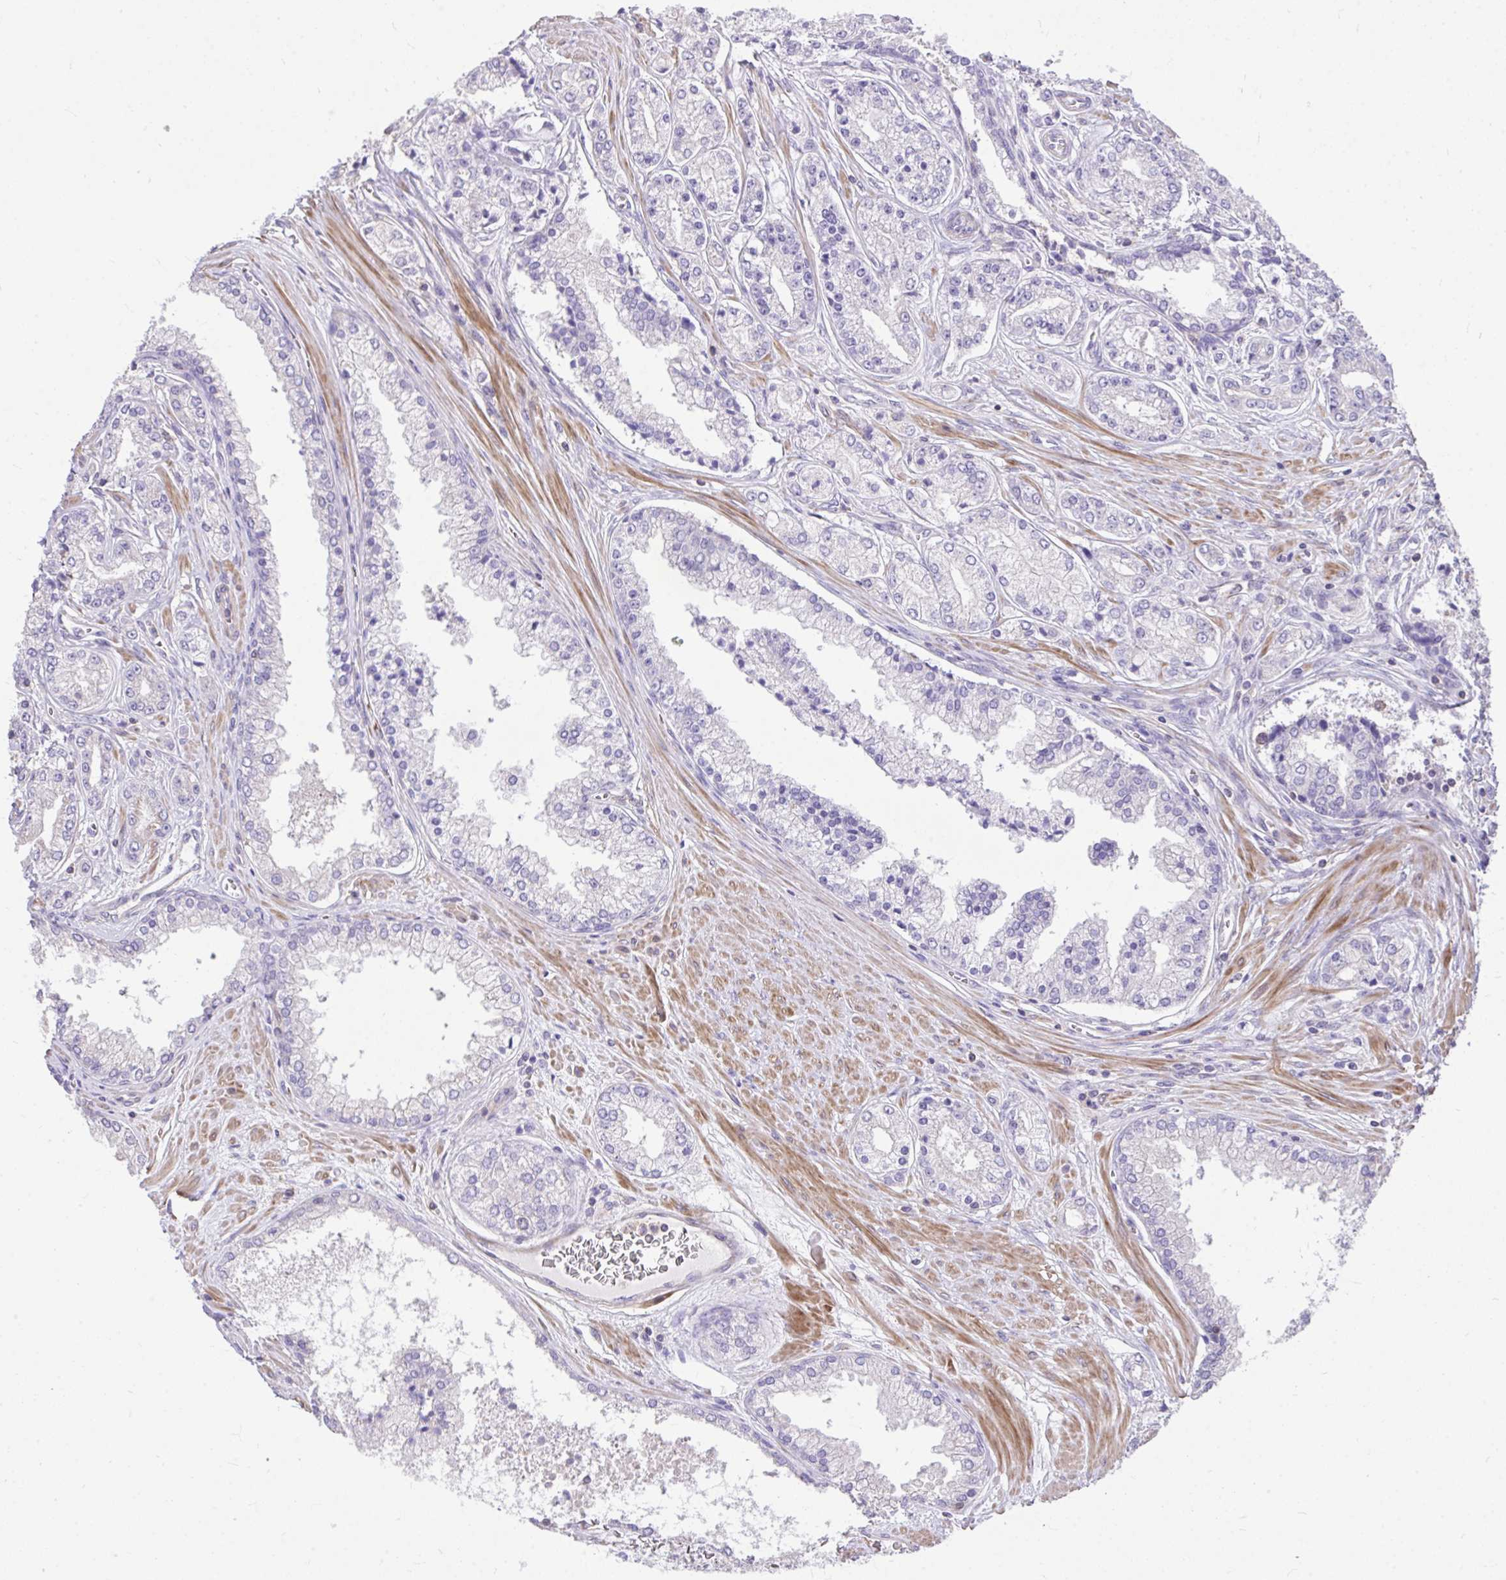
{"staining": {"intensity": "negative", "quantity": "none", "location": "none"}, "tissue": "prostate cancer", "cell_type": "Tumor cells", "image_type": "cancer", "snomed": [{"axis": "morphology", "description": "Adenocarcinoma, High grade"}, {"axis": "topography", "description": "Prostate"}], "caption": "Photomicrograph shows no significant protein staining in tumor cells of prostate high-grade adenocarcinoma. (DAB (3,3'-diaminobenzidine) immunohistochemistry (IHC), high magnification).", "gene": "IGFL2", "patient": {"sex": "male", "age": 66}}